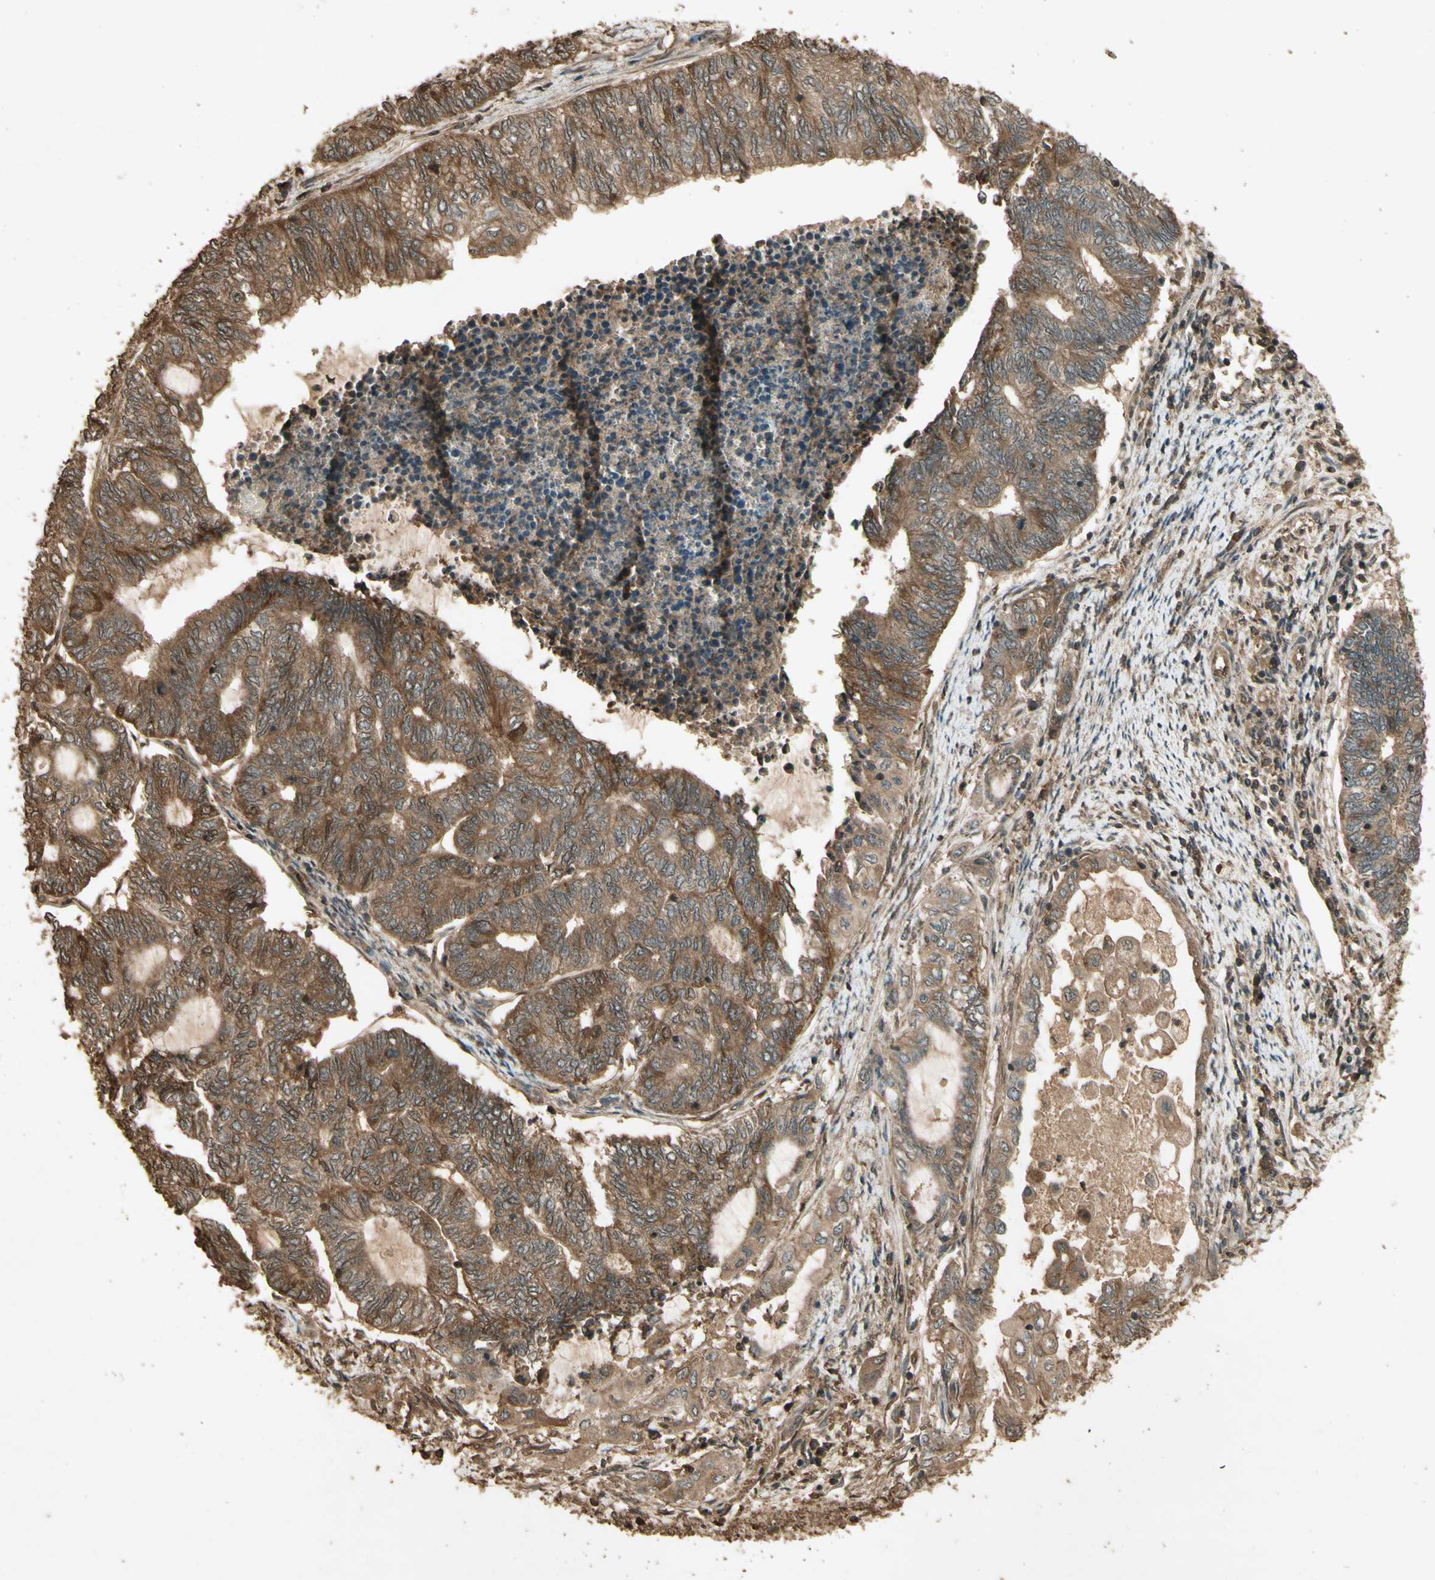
{"staining": {"intensity": "moderate", "quantity": ">75%", "location": "cytoplasmic/membranous"}, "tissue": "endometrial cancer", "cell_type": "Tumor cells", "image_type": "cancer", "snomed": [{"axis": "morphology", "description": "Adenocarcinoma, NOS"}, {"axis": "topography", "description": "Uterus"}, {"axis": "topography", "description": "Endometrium"}], "caption": "High-magnification brightfield microscopy of endometrial cancer stained with DAB (3,3'-diaminobenzidine) (brown) and counterstained with hematoxylin (blue). tumor cells exhibit moderate cytoplasmic/membranous staining is seen in about>75% of cells.", "gene": "SMAD9", "patient": {"sex": "female", "age": 70}}